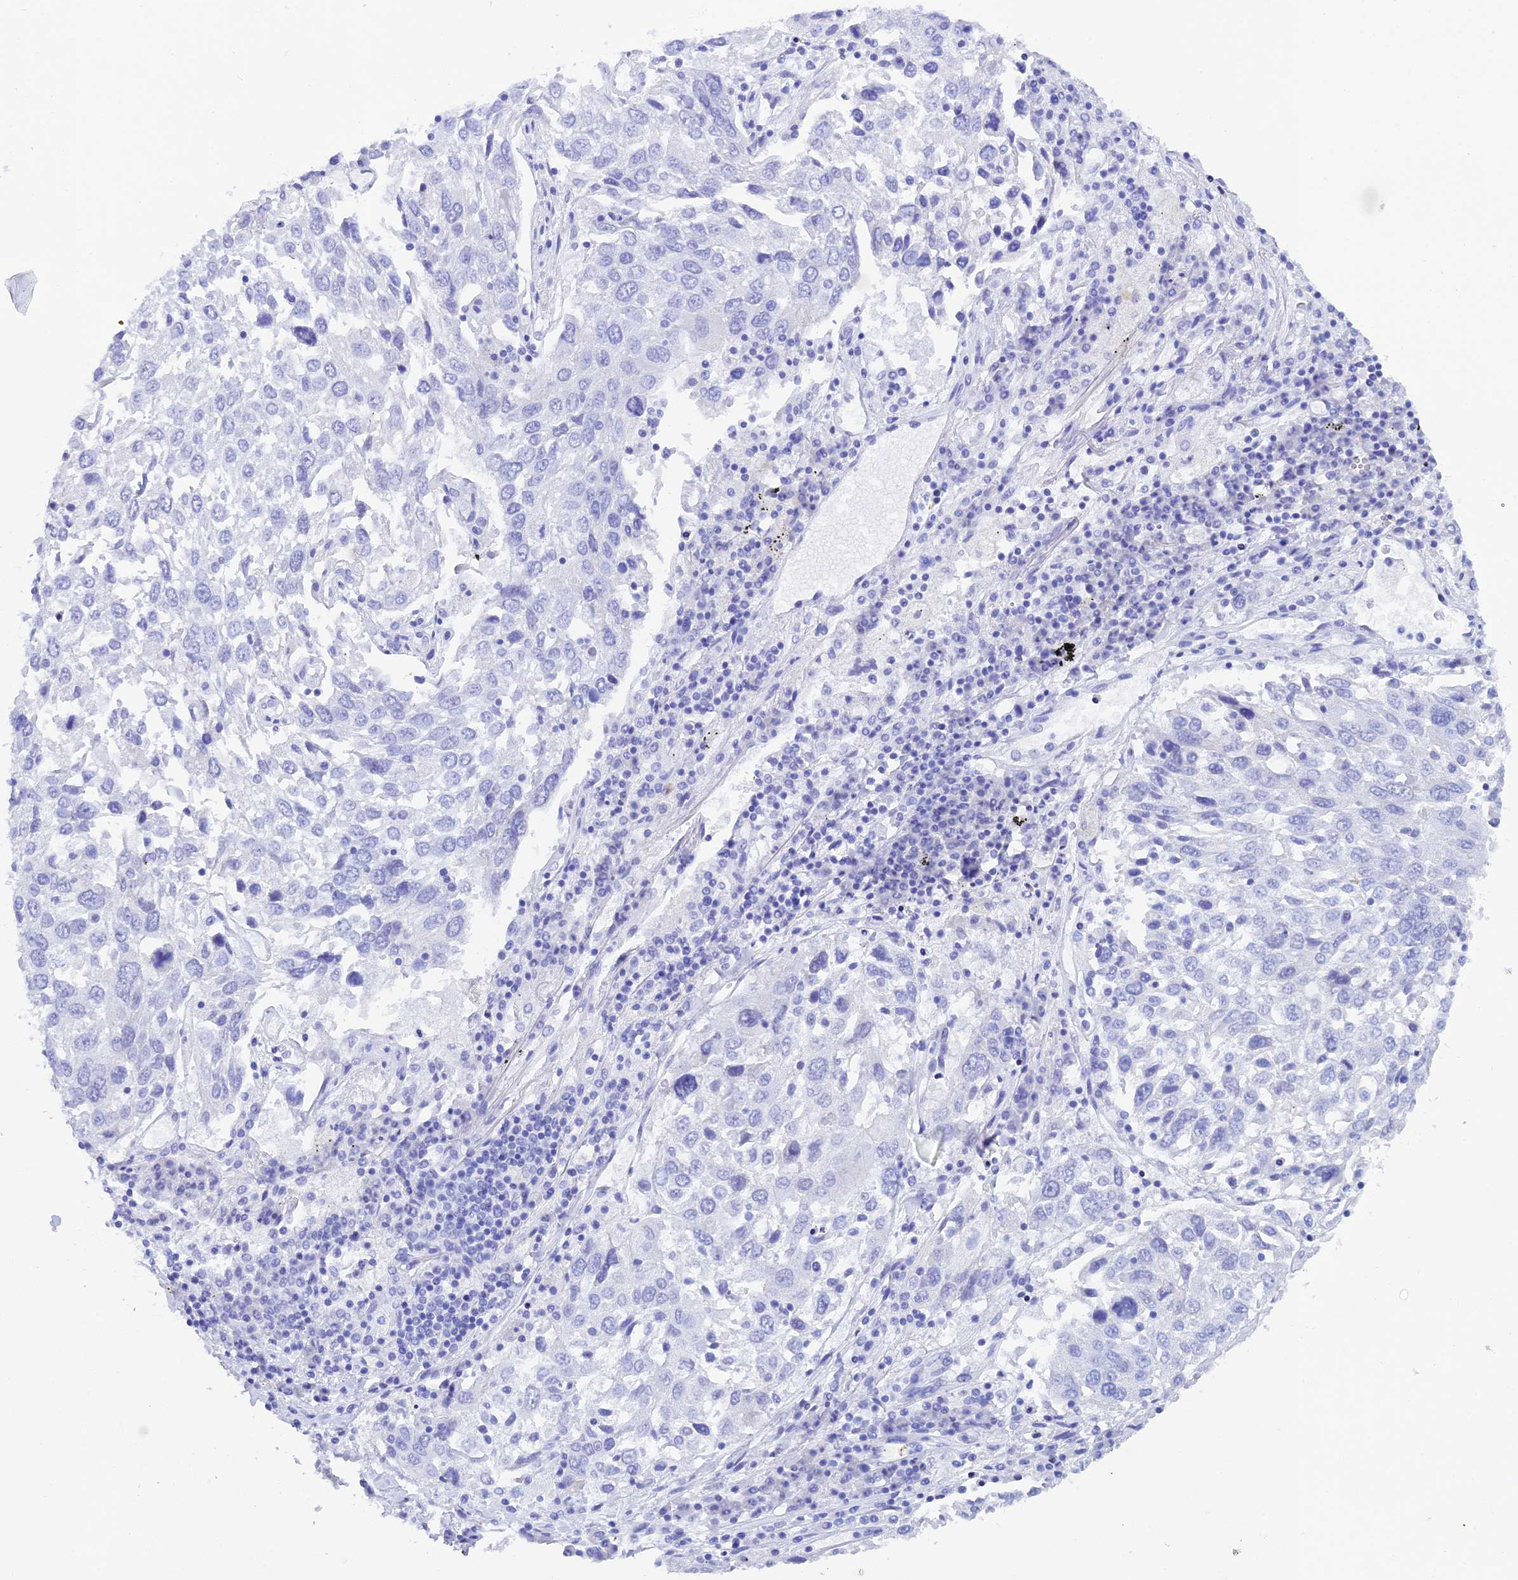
{"staining": {"intensity": "negative", "quantity": "none", "location": "none"}, "tissue": "lung cancer", "cell_type": "Tumor cells", "image_type": "cancer", "snomed": [{"axis": "morphology", "description": "Squamous cell carcinoma, NOS"}, {"axis": "topography", "description": "Lung"}], "caption": "Image shows no protein positivity in tumor cells of lung cancer (squamous cell carcinoma) tissue.", "gene": "REG1A", "patient": {"sex": "male", "age": 65}}